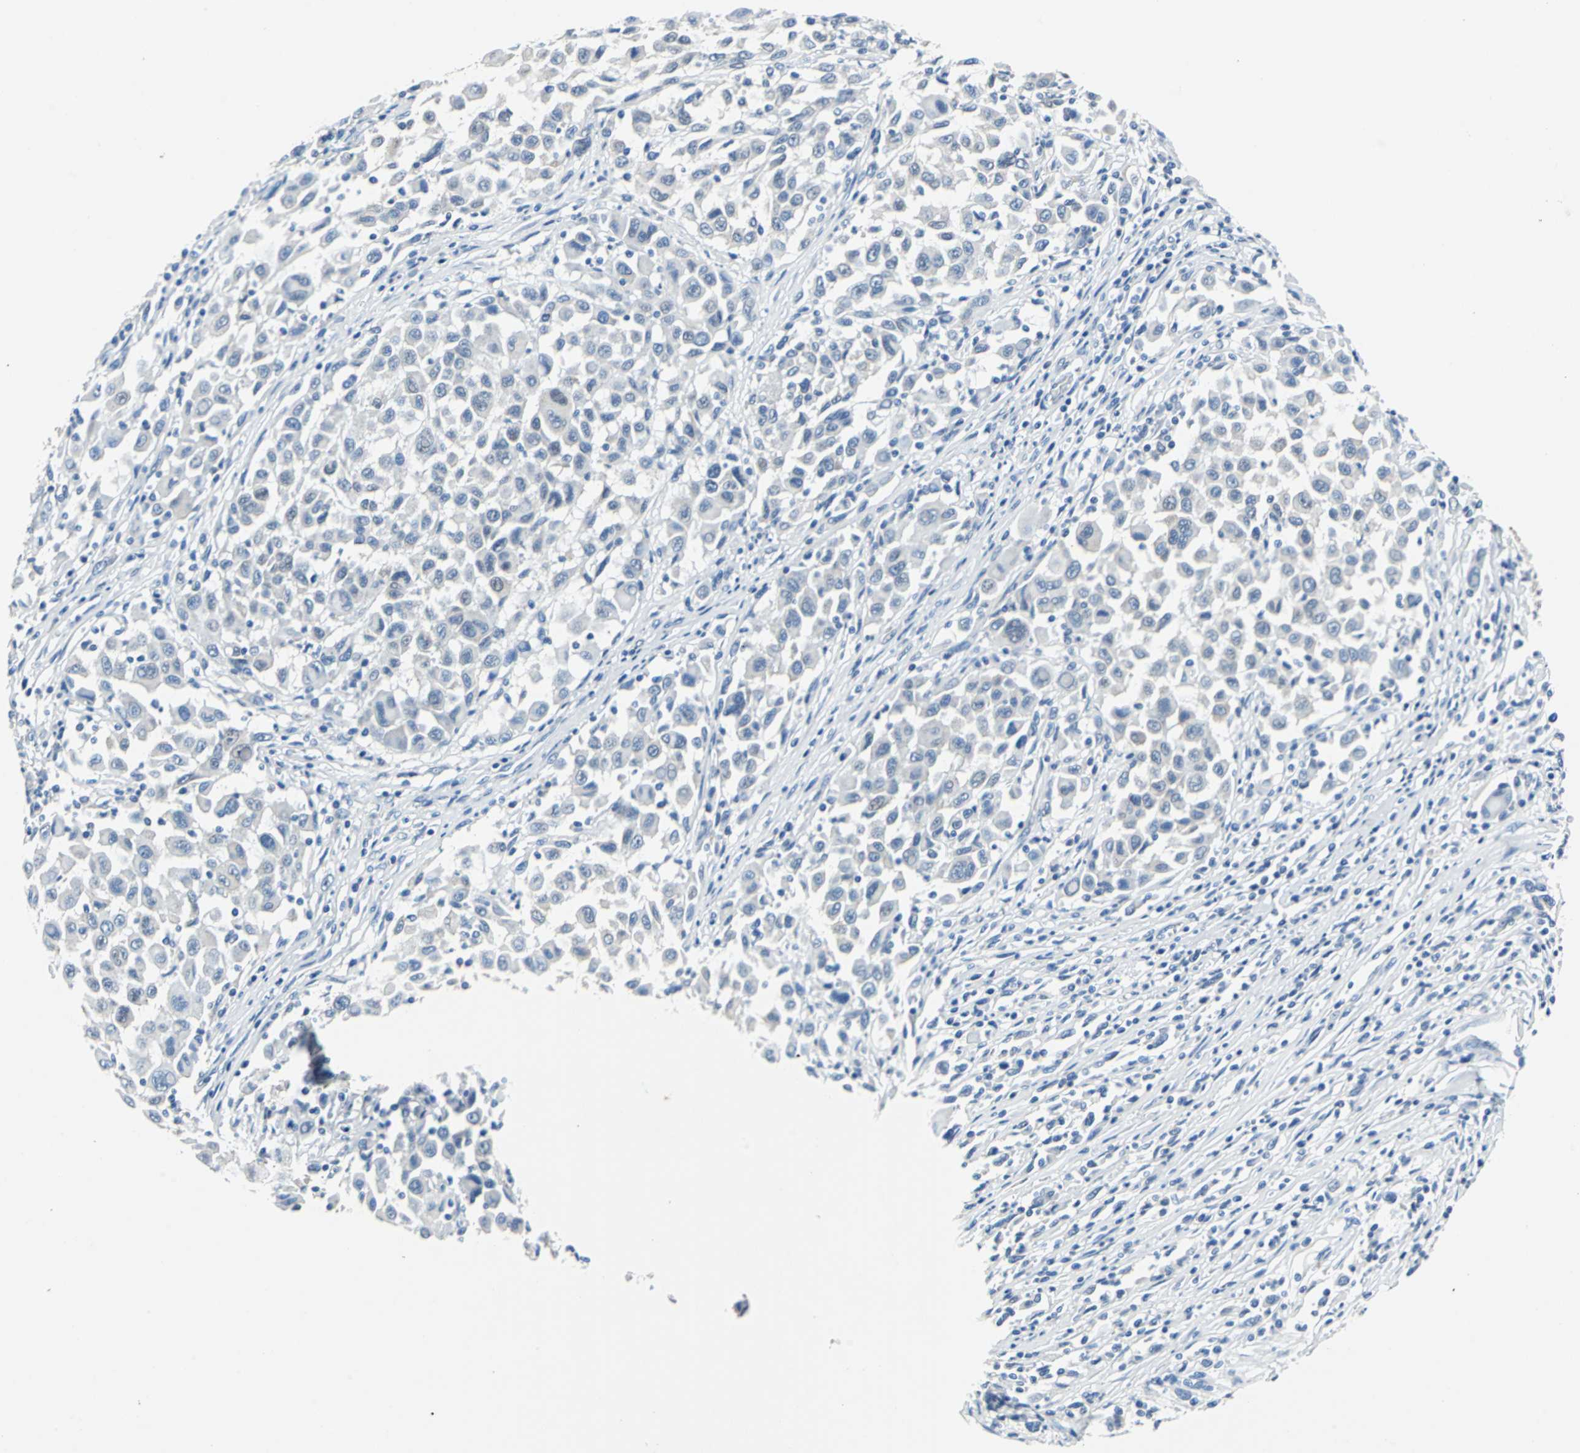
{"staining": {"intensity": "negative", "quantity": "none", "location": "none"}, "tissue": "melanoma", "cell_type": "Tumor cells", "image_type": "cancer", "snomed": [{"axis": "morphology", "description": "Malignant melanoma, Metastatic site"}, {"axis": "topography", "description": "Lymph node"}], "caption": "The micrograph displays no significant positivity in tumor cells of malignant melanoma (metastatic site).", "gene": "TEX264", "patient": {"sex": "male", "age": 61}}